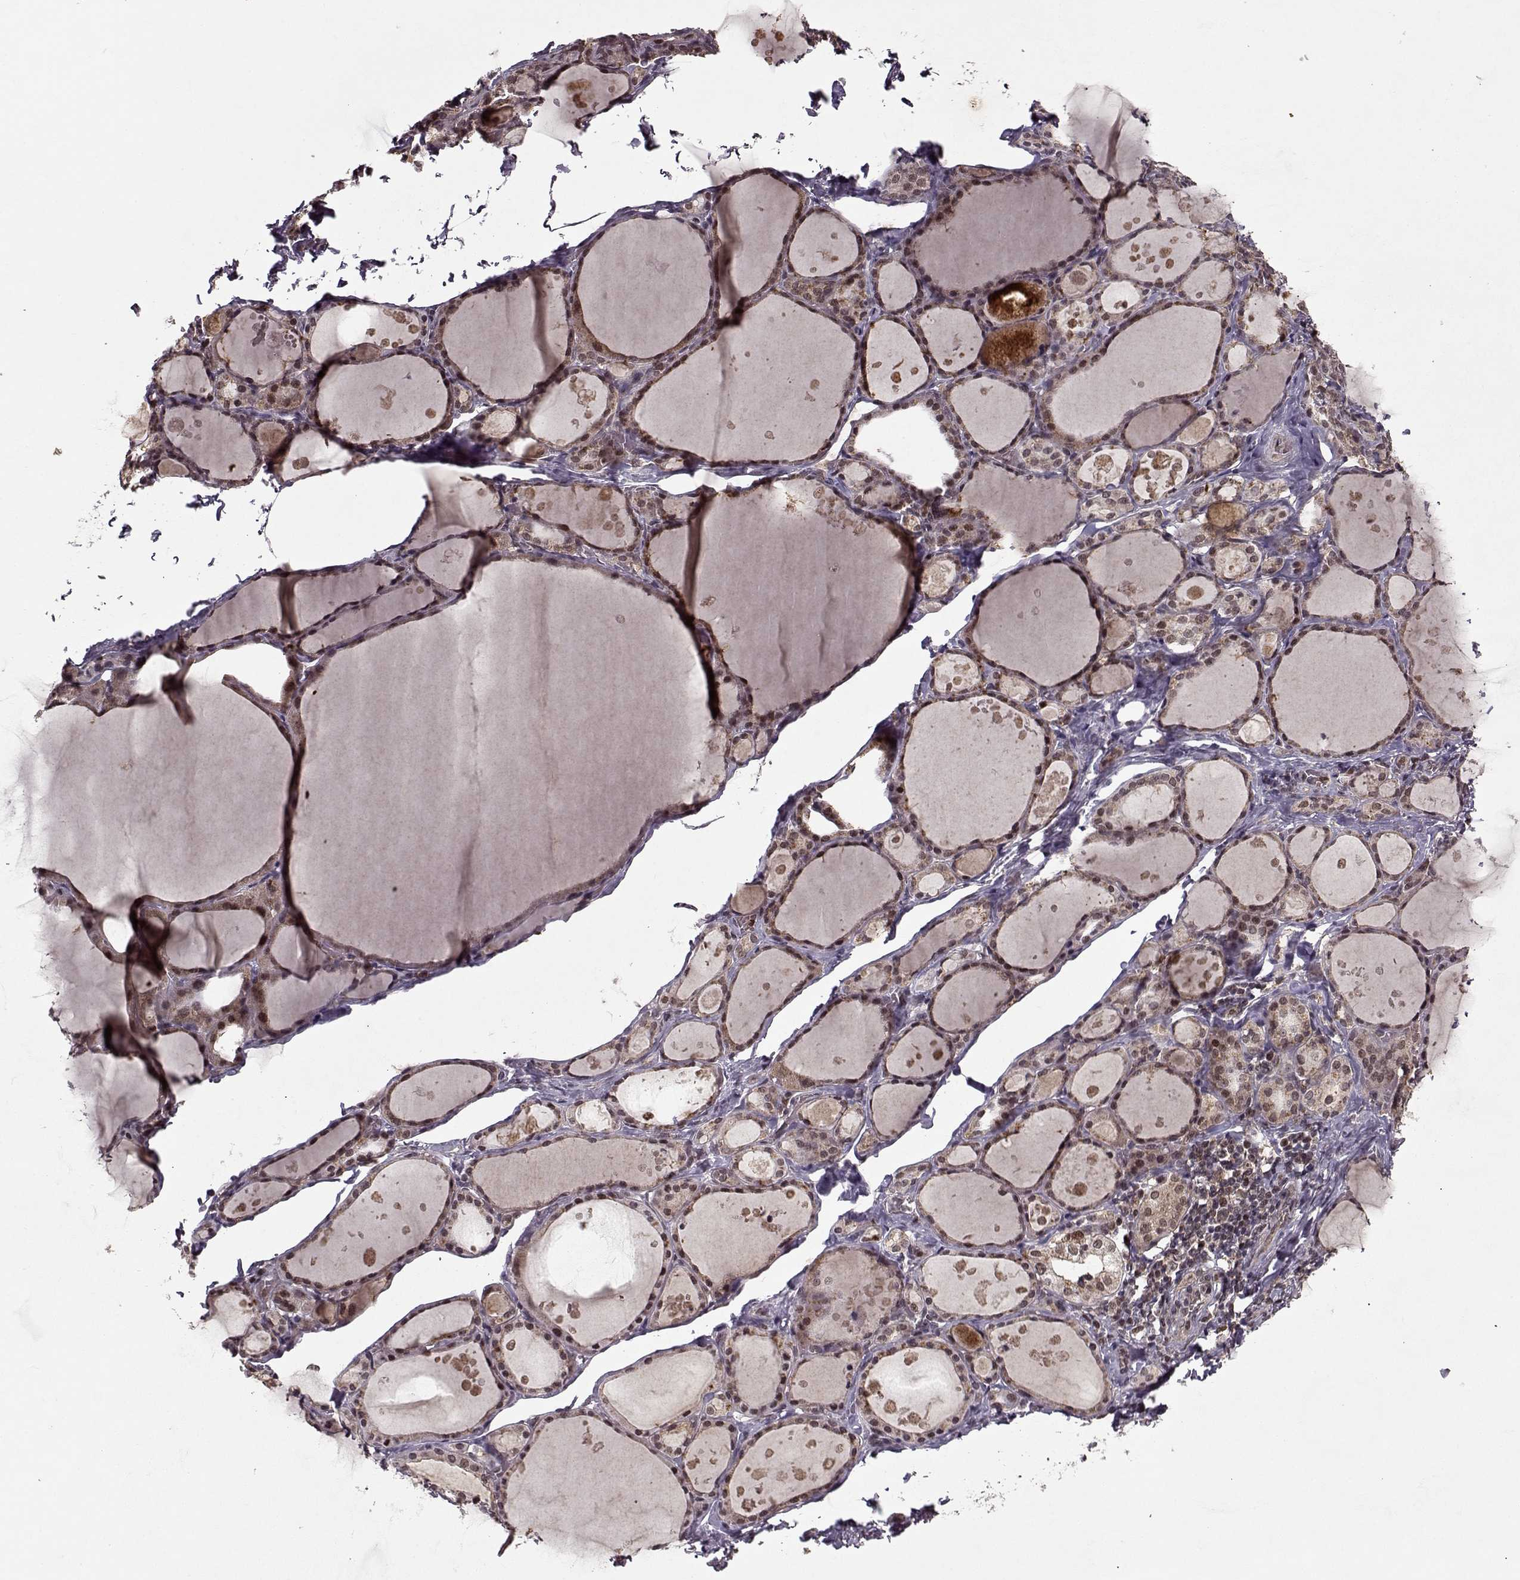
{"staining": {"intensity": "weak", "quantity": ">75%", "location": "cytoplasmic/membranous,nuclear"}, "tissue": "thyroid gland", "cell_type": "Glandular cells", "image_type": "normal", "snomed": [{"axis": "morphology", "description": "Normal tissue, NOS"}, {"axis": "topography", "description": "Thyroid gland"}], "caption": "This image exhibits IHC staining of normal human thyroid gland, with low weak cytoplasmic/membranous,nuclear expression in approximately >75% of glandular cells.", "gene": "PSMA7", "patient": {"sex": "male", "age": 68}}